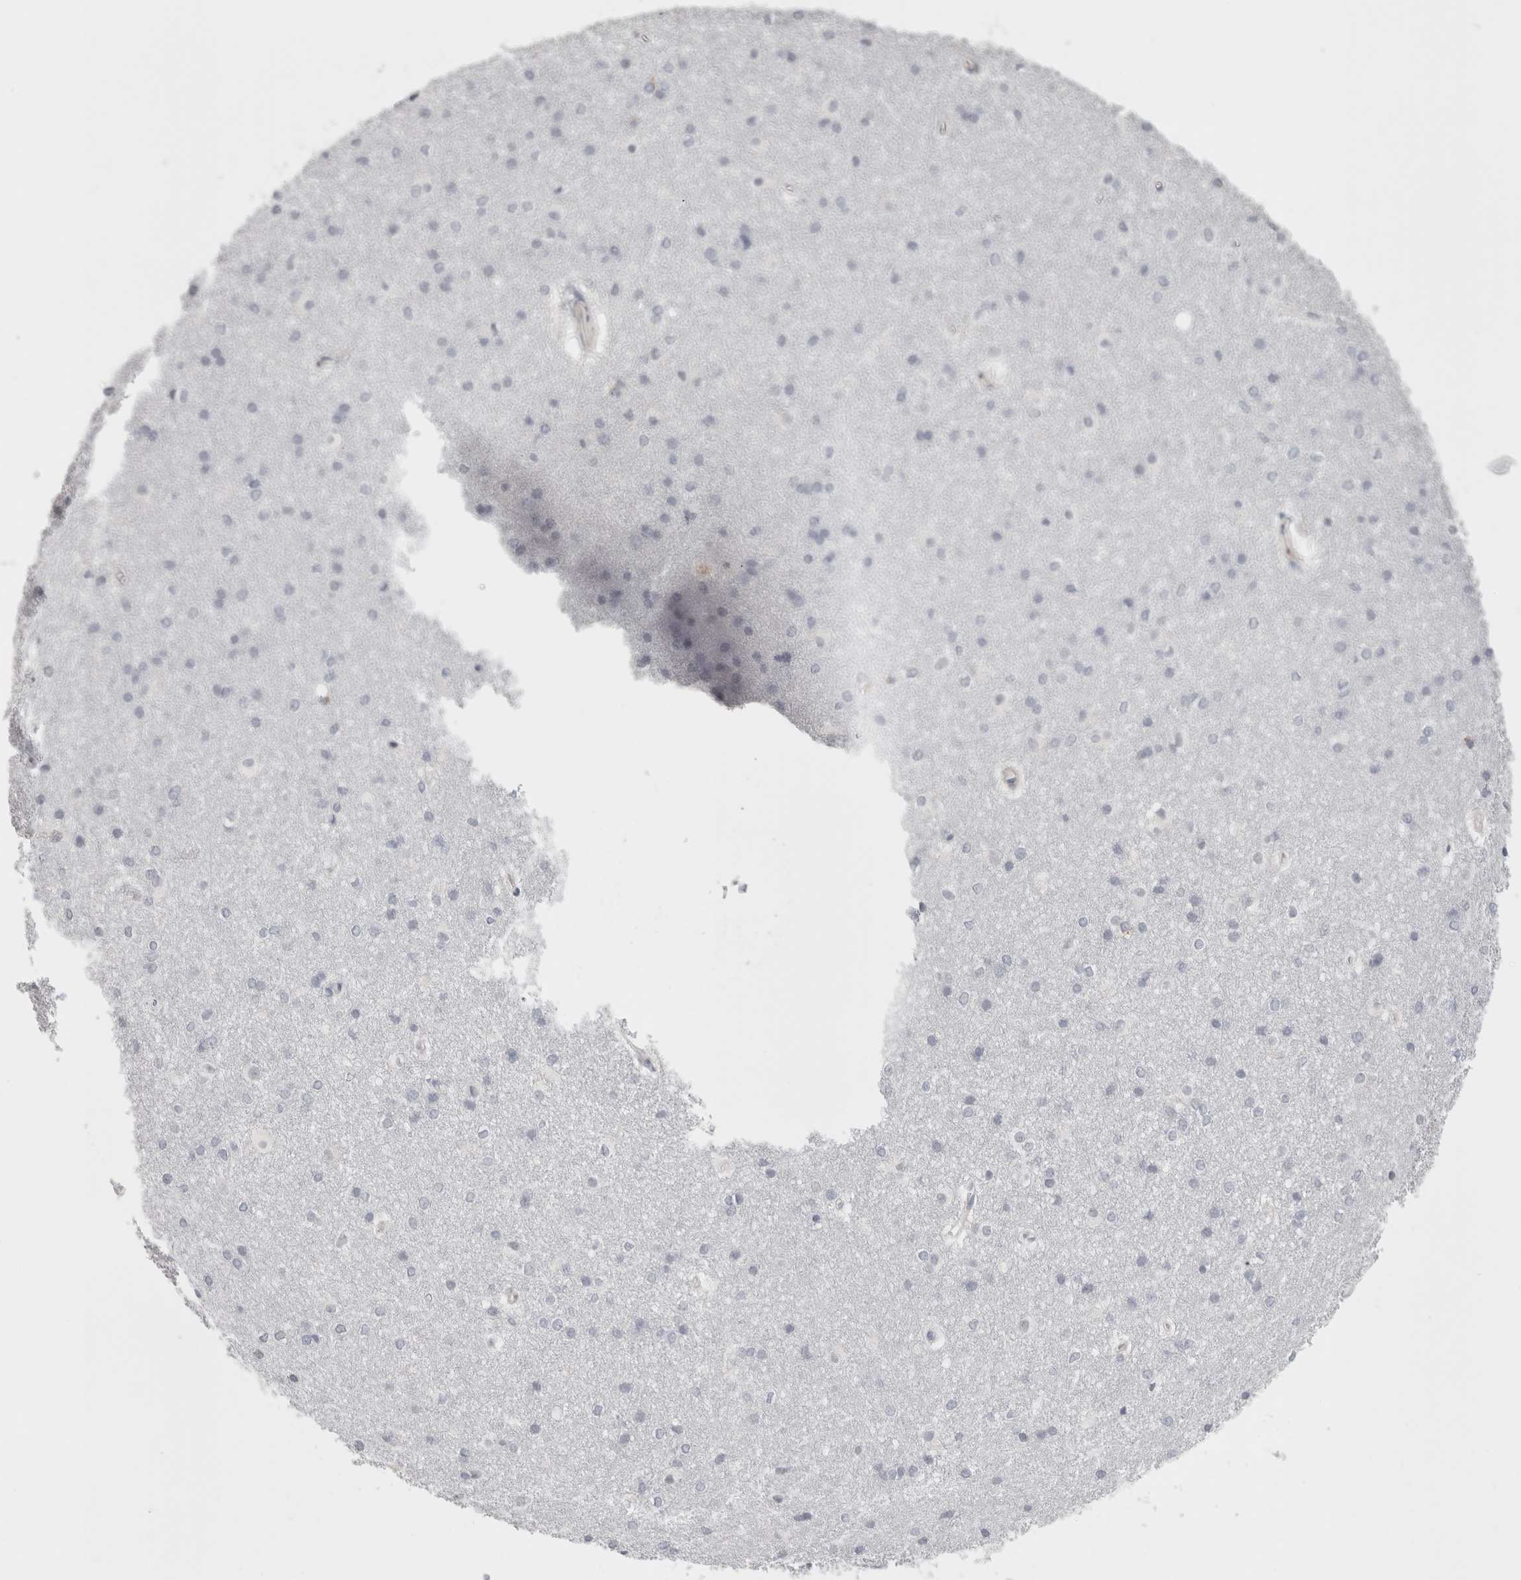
{"staining": {"intensity": "negative", "quantity": "none", "location": "none"}, "tissue": "caudate", "cell_type": "Glial cells", "image_type": "normal", "snomed": [{"axis": "morphology", "description": "Normal tissue, NOS"}, {"axis": "topography", "description": "Lateral ventricle wall"}], "caption": "Caudate was stained to show a protein in brown. There is no significant positivity in glial cells. Brightfield microscopy of immunohistochemistry (IHC) stained with DAB (brown) and hematoxylin (blue), captured at high magnification.", "gene": "FBLIM1", "patient": {"sex": "female", "age": 19}}